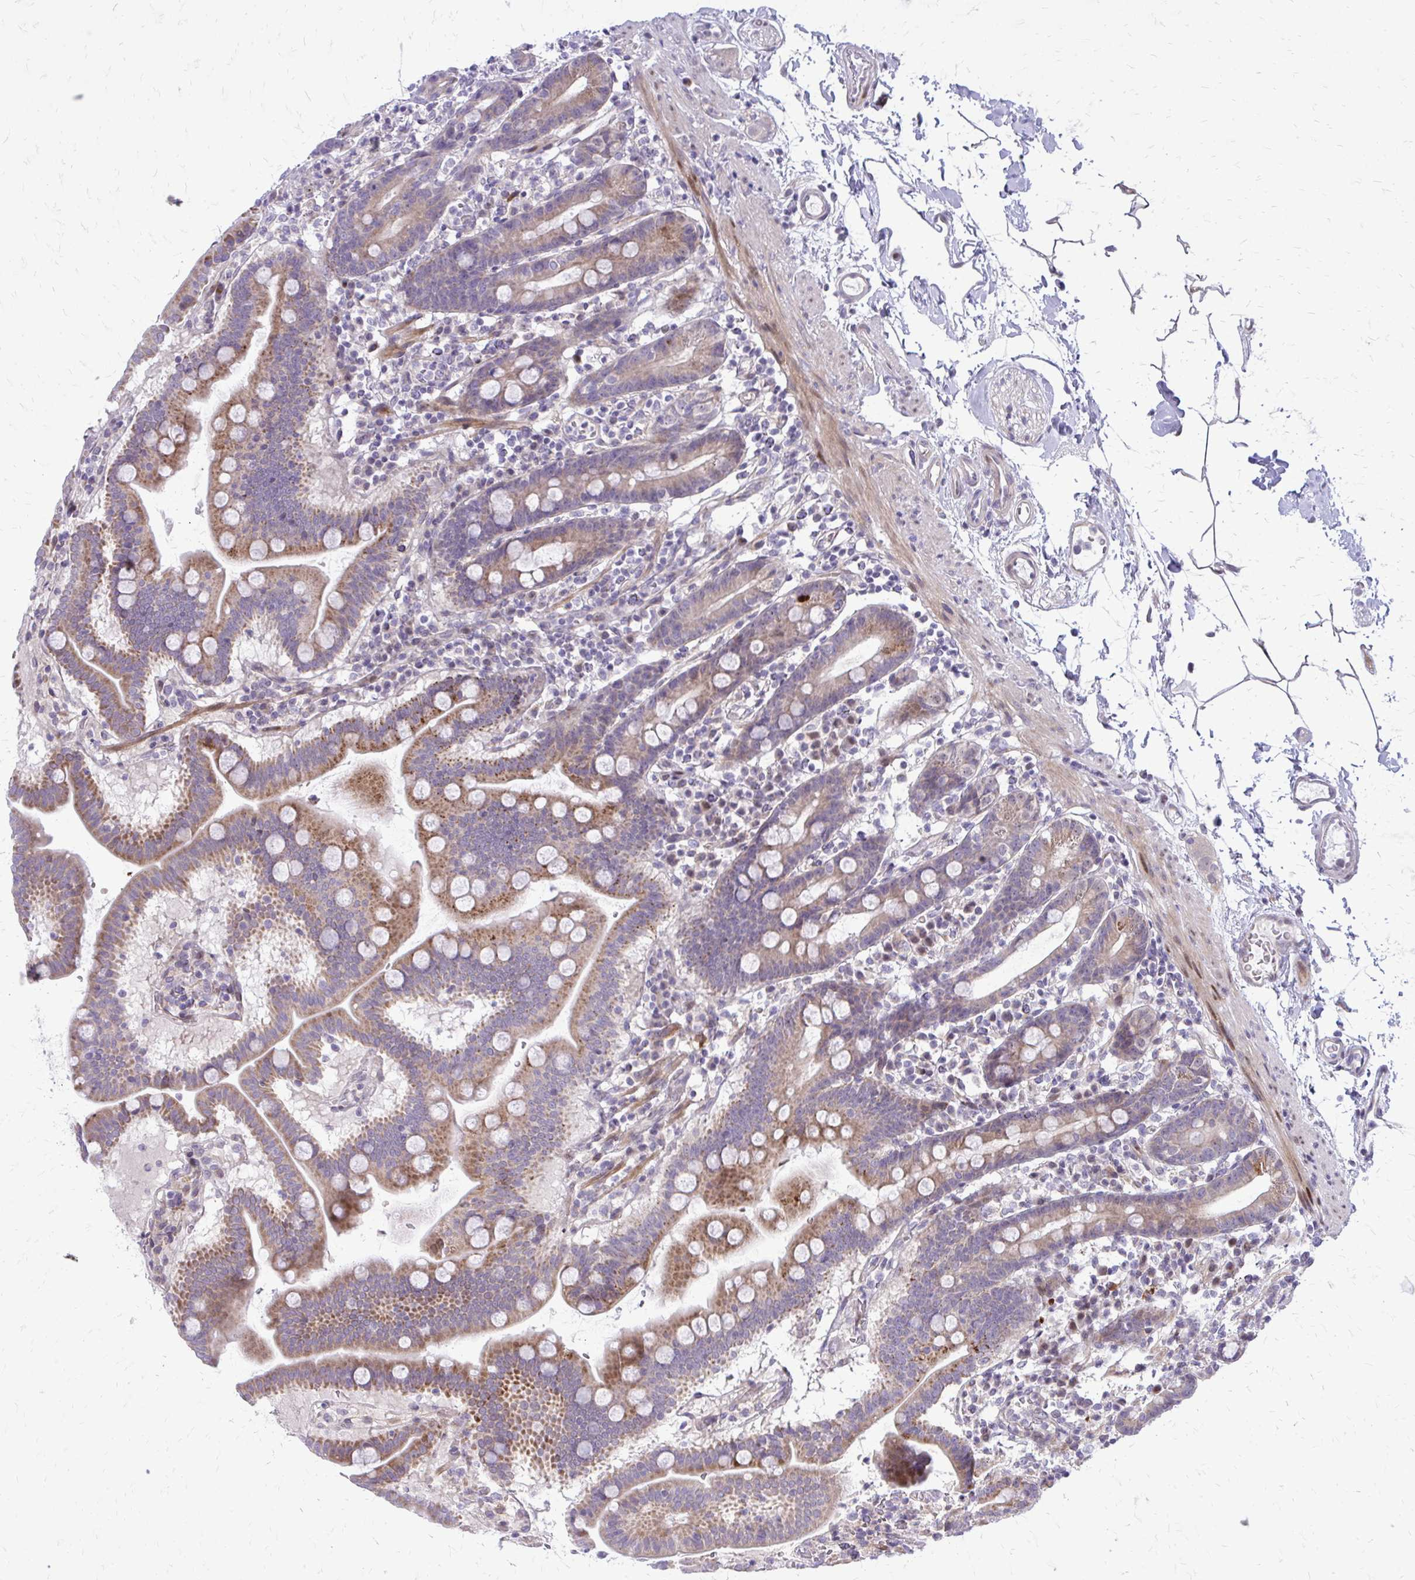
{"staining": {"intensity": "moderate", "quantity": "25%-75%", "location": "cytoplasmic/membranous"}, "tissue": "duodenum", "cell_type": "Glandular cells", "image_type": "normal", "snomed": [{"axis": "morphology", "description": "Normal tissue, NOS"}, {"axis": "topography", "description": "Pancreas"}, {"axis": "topography", "description": "Duodenum"}], "caption": "IHC of benign human duodenum exhibits medium levels of moderate cytoplasmic/membranous expression in approximately 25%-75% of glandular cells.", "gene": "PPDPFL", "patient": {"sex": "male", "age": 59}}